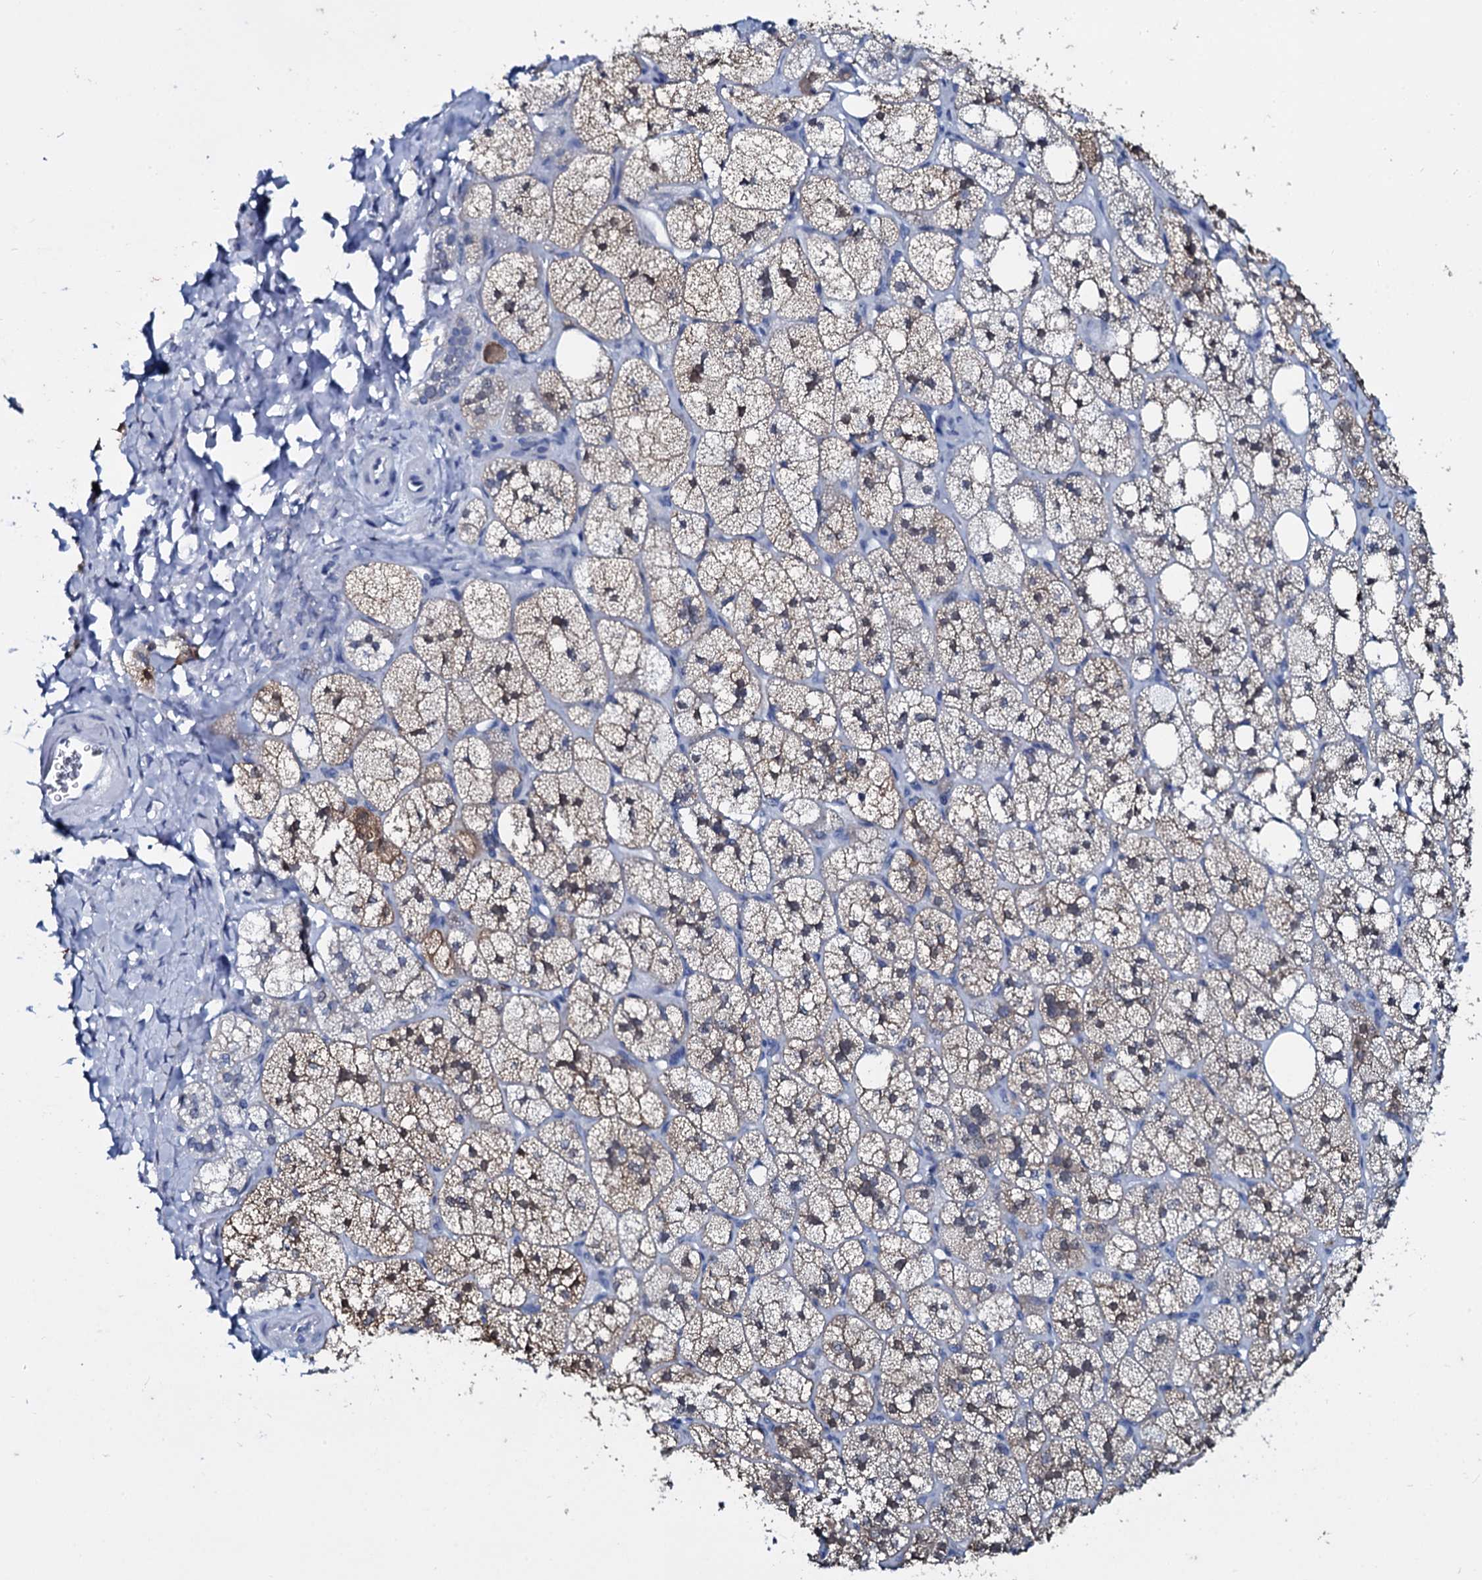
{"staining": {"intensity": "weak", "quantity": "<25%", "location": "cytoplasmic/membranous"}, "tissue": "adrenal gland", "cell_type": "Glandular cells", "image_type": "normal", "snomed": [{"axis": "morphology", "description": "Normal tissue, NOS"}, {"axis": "topography", "description": "Adrenal gland"}], "caption": "Unremarkable adrenal gland was stained to show a protein in brown. There is no significant staining in glandular cells. (Immunohistochemistry, brightfield microscopy, high magnification).", "gene": "SLC4A7", "patient": {"sex": "male", "age": 61}}